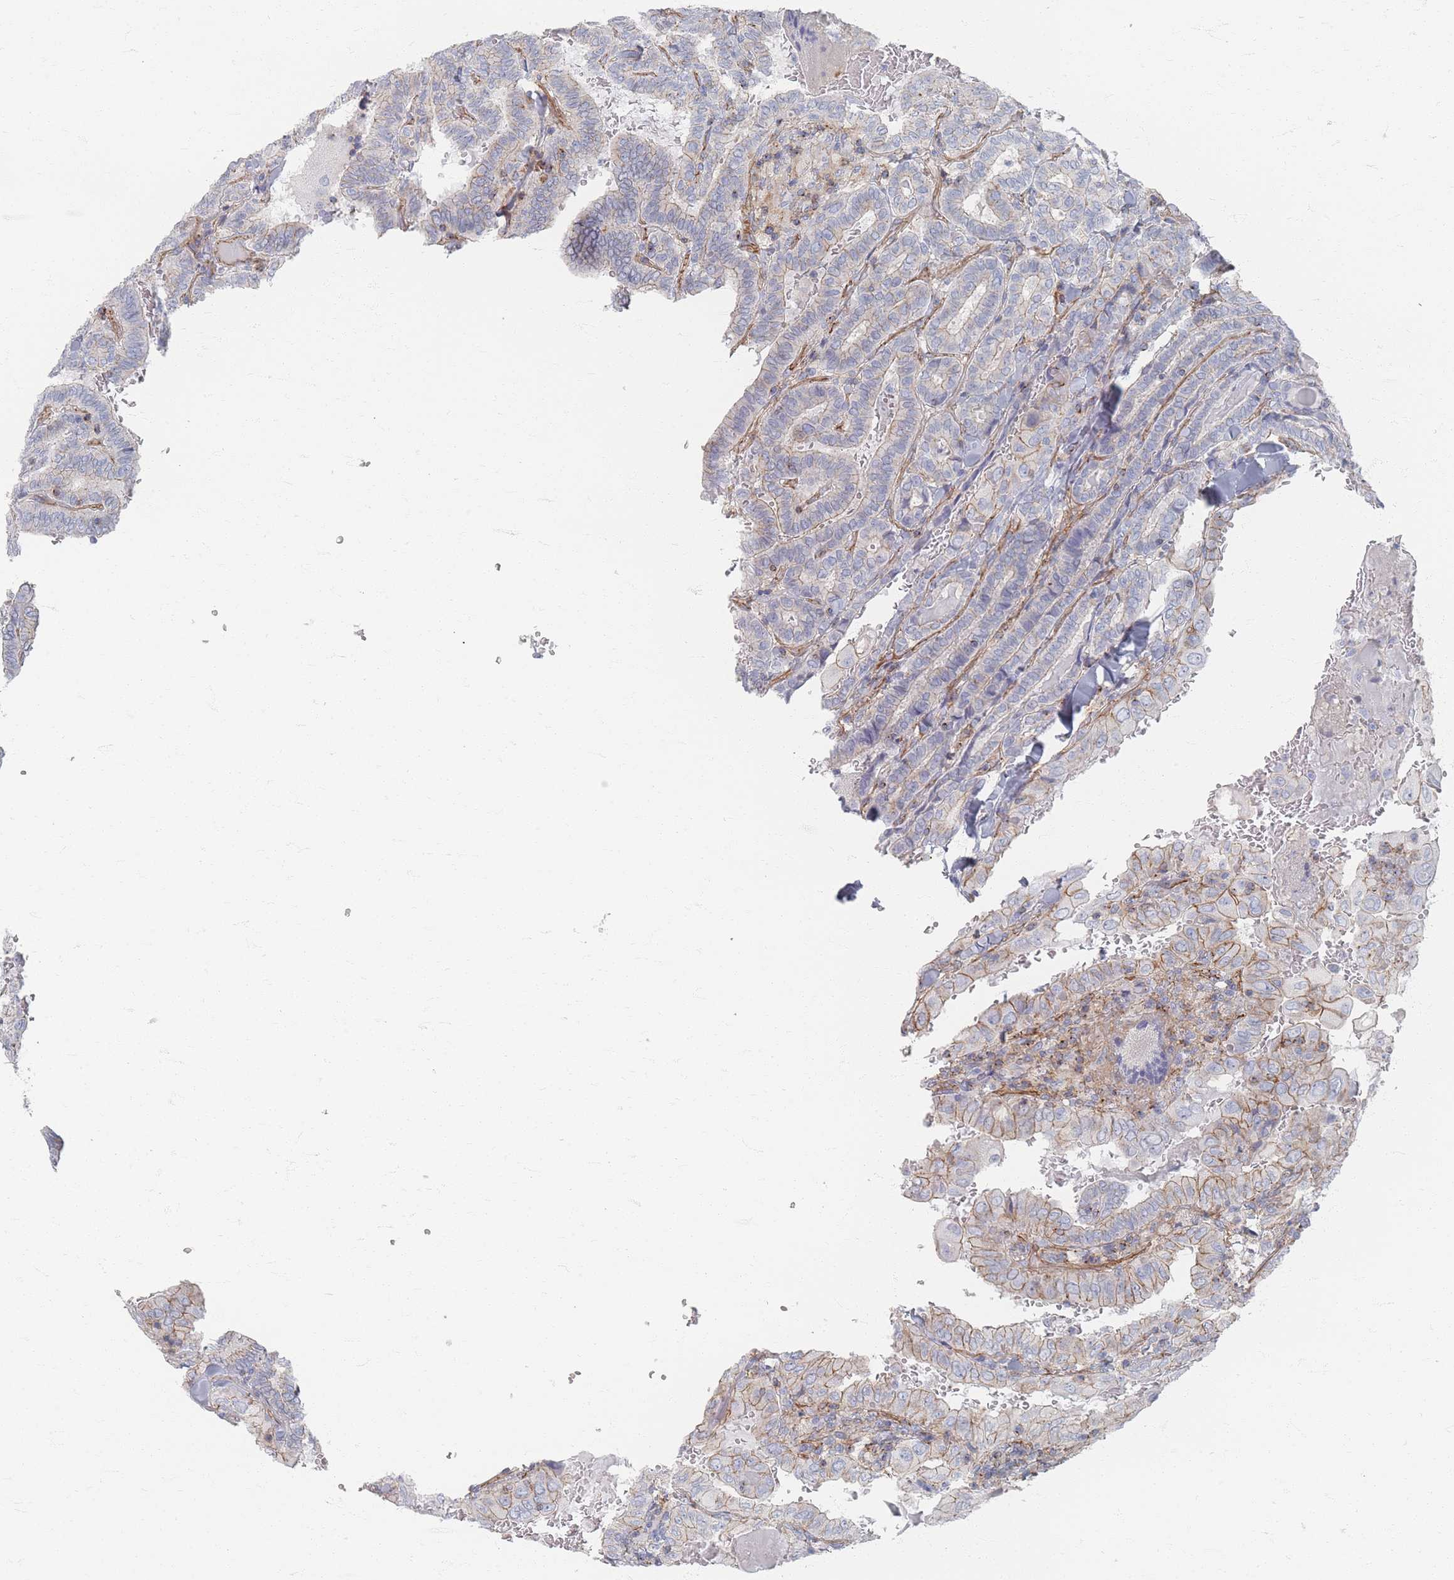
{"staining": {"intensity": "moderate", "quantity": "<25%", "location": "cytoplasmic/membranous"}, "tissue": "thyroid cancer", "cell_type": "Tumor cells", "image_type": "cancer", "snomed": [{"axis": "morphology", "description": "Papillary adenocarcinoma, NOS"}, {"axis": "topography", "description": "Thyroid gland"}], "caption": "Tumor cells exhibit low levels of moderate cytoplasmic/membranous staining in about <25% of cells in thyroid cancer (papillary adenocarcinoma). (DAB IHC with brightfield microscopy, high magnification).", "gene": "GNB1", "patient": {"sex": "female", "age": 72}}